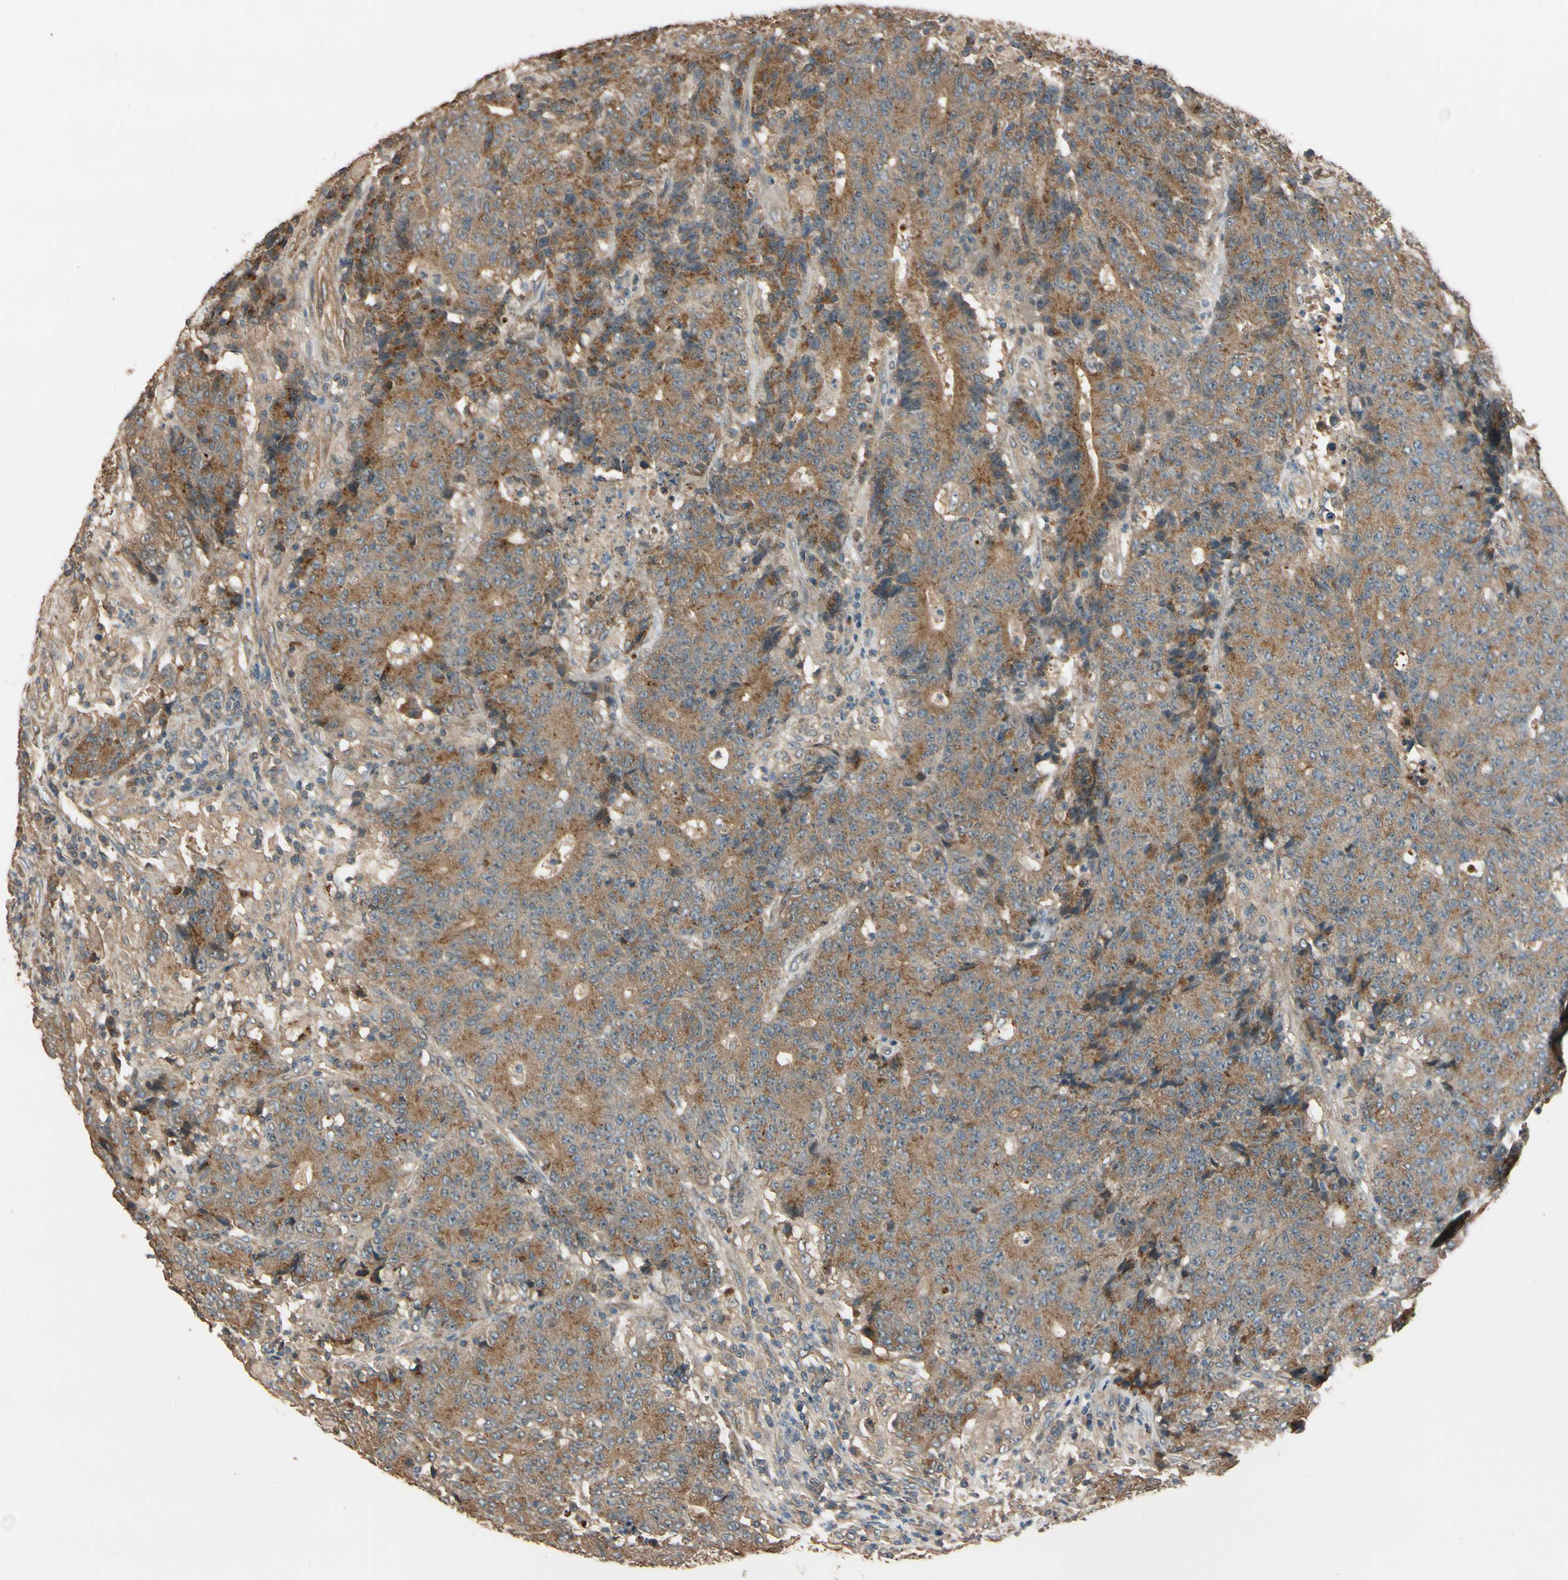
{"staining": {"intensity": "moderate", "quantity": ">75%", "location": "cytoplasmic/membranous"}, "tissue": "colorectal cancer", "cell_type": "Tumor cells", "image_type": "cancer", "snomed": [{"axis": "morphology", "description": "Normal tissue, NOS"}, {"axis": "morphology", "description": "Adenocarcinoma, NOS"}, {"axis": "topography", "description": "Colon"}], "caption": "Immunohistochemical staining of human colorectal cancer (adenocarcinoma) reveals medium levels of moderate cytoplasmic/membranous staining in approximately >75% of tumor cells. The staining was performed using DAB (3,3'-diaminobenzidine), with brown indicating positive protein expression. Nuclei are stained blue with hematoxylin.", "gene": "MGRN1", "patient": {"sex": "female", "age": 75}}